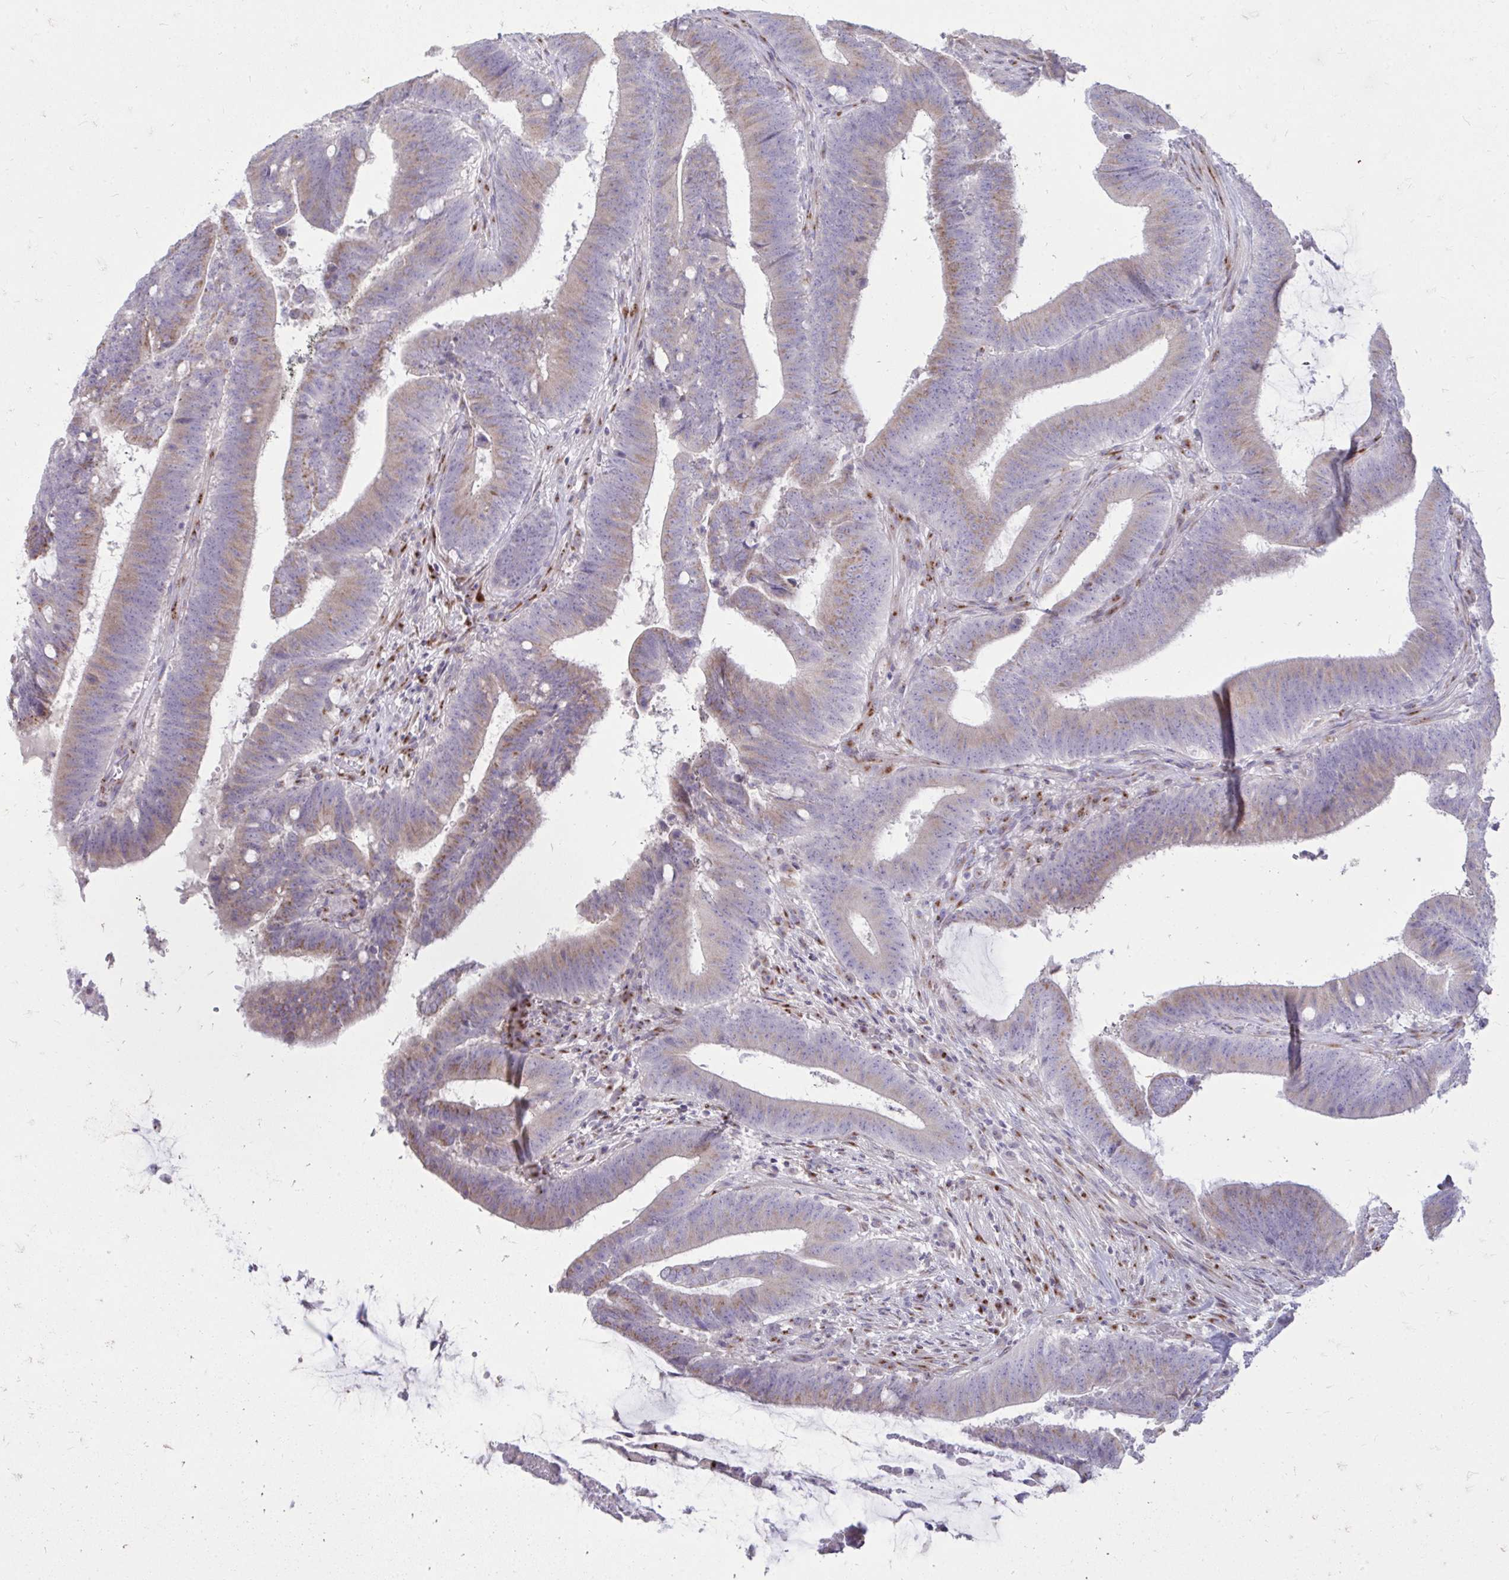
{"staining": {"intensity": "weak", "quantity": ">75%", "location": "cytoplasmic/membranous"}, "tissue": "colorectal cancer", "cell_type": "Tumor cells", "image_type": "cancer", "snomed": [{"axis": "morphology", "description": "Adenocarcinoma, NOS"}, {"axis": "topography", "description": "Colon"}], "caption": "Immunohistochemistry (IHC) (DAB) staining of human colorectal cancer shows weak cytoplasmic/membranous protein staining in approximately >75% of tumor cells.", "gene": "RAB6B", "patient": {"sex": "female", "age": 43}}